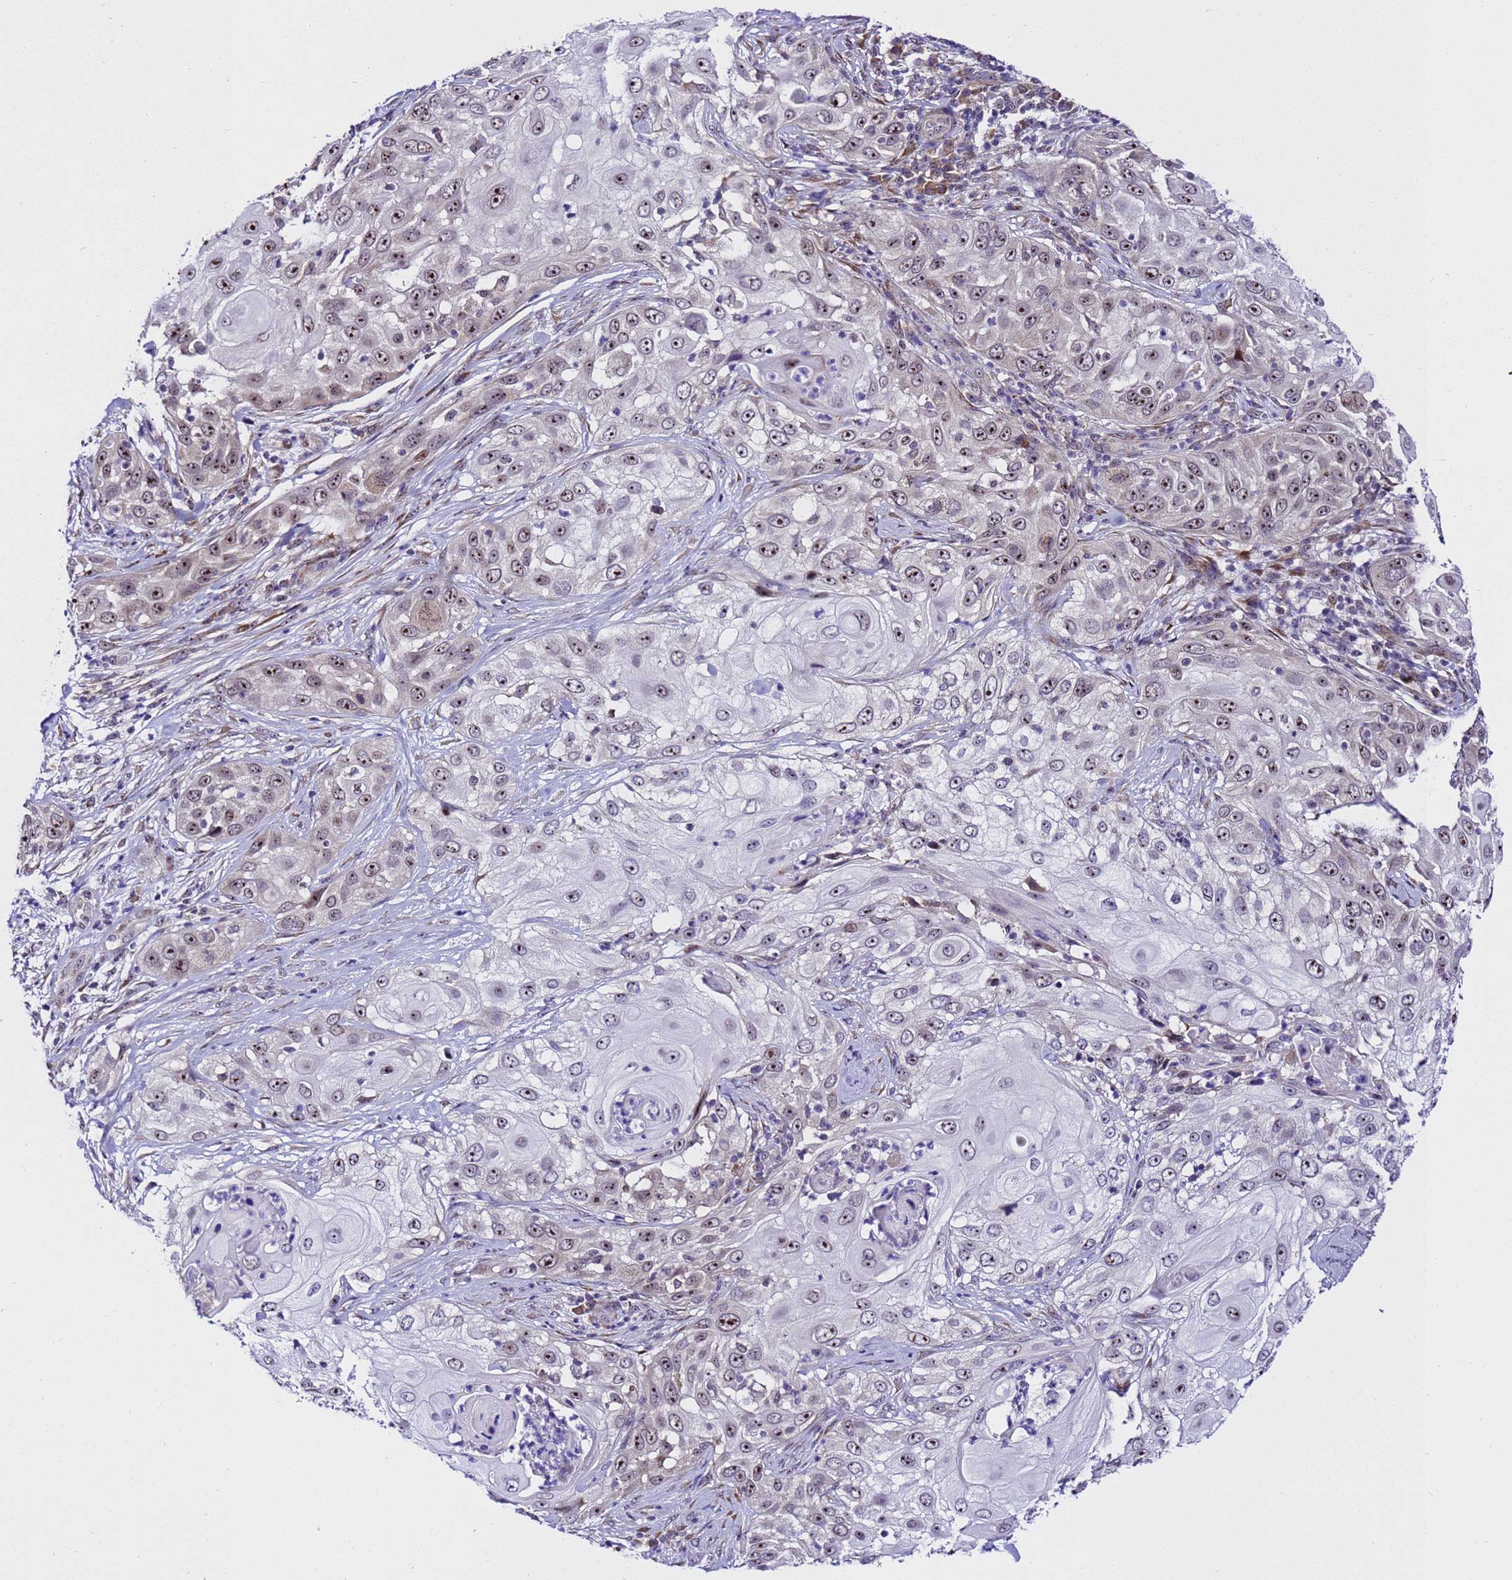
{"staining": {"intensity": "moderate", "quantity": "25%-75%", "location": "nuclear"}, "tissue": "skin cancer", "cell_type": "Tumor cells", "image_type": "cancer", "snomed": [{"axis": "morphology", "description": "Squamous cell carcinoma, NOS"}, {"axis": "topography", "description": "Skin"}], "caption": "Immunohistochemical staining of human skin squamous cell carcinoma exhibits medium levels of moderate nuclear protein positivity in about 25%-75% of tumor cells.", "gene": "SLX4IP", "patient": {"sex": "female", "age": 44}}